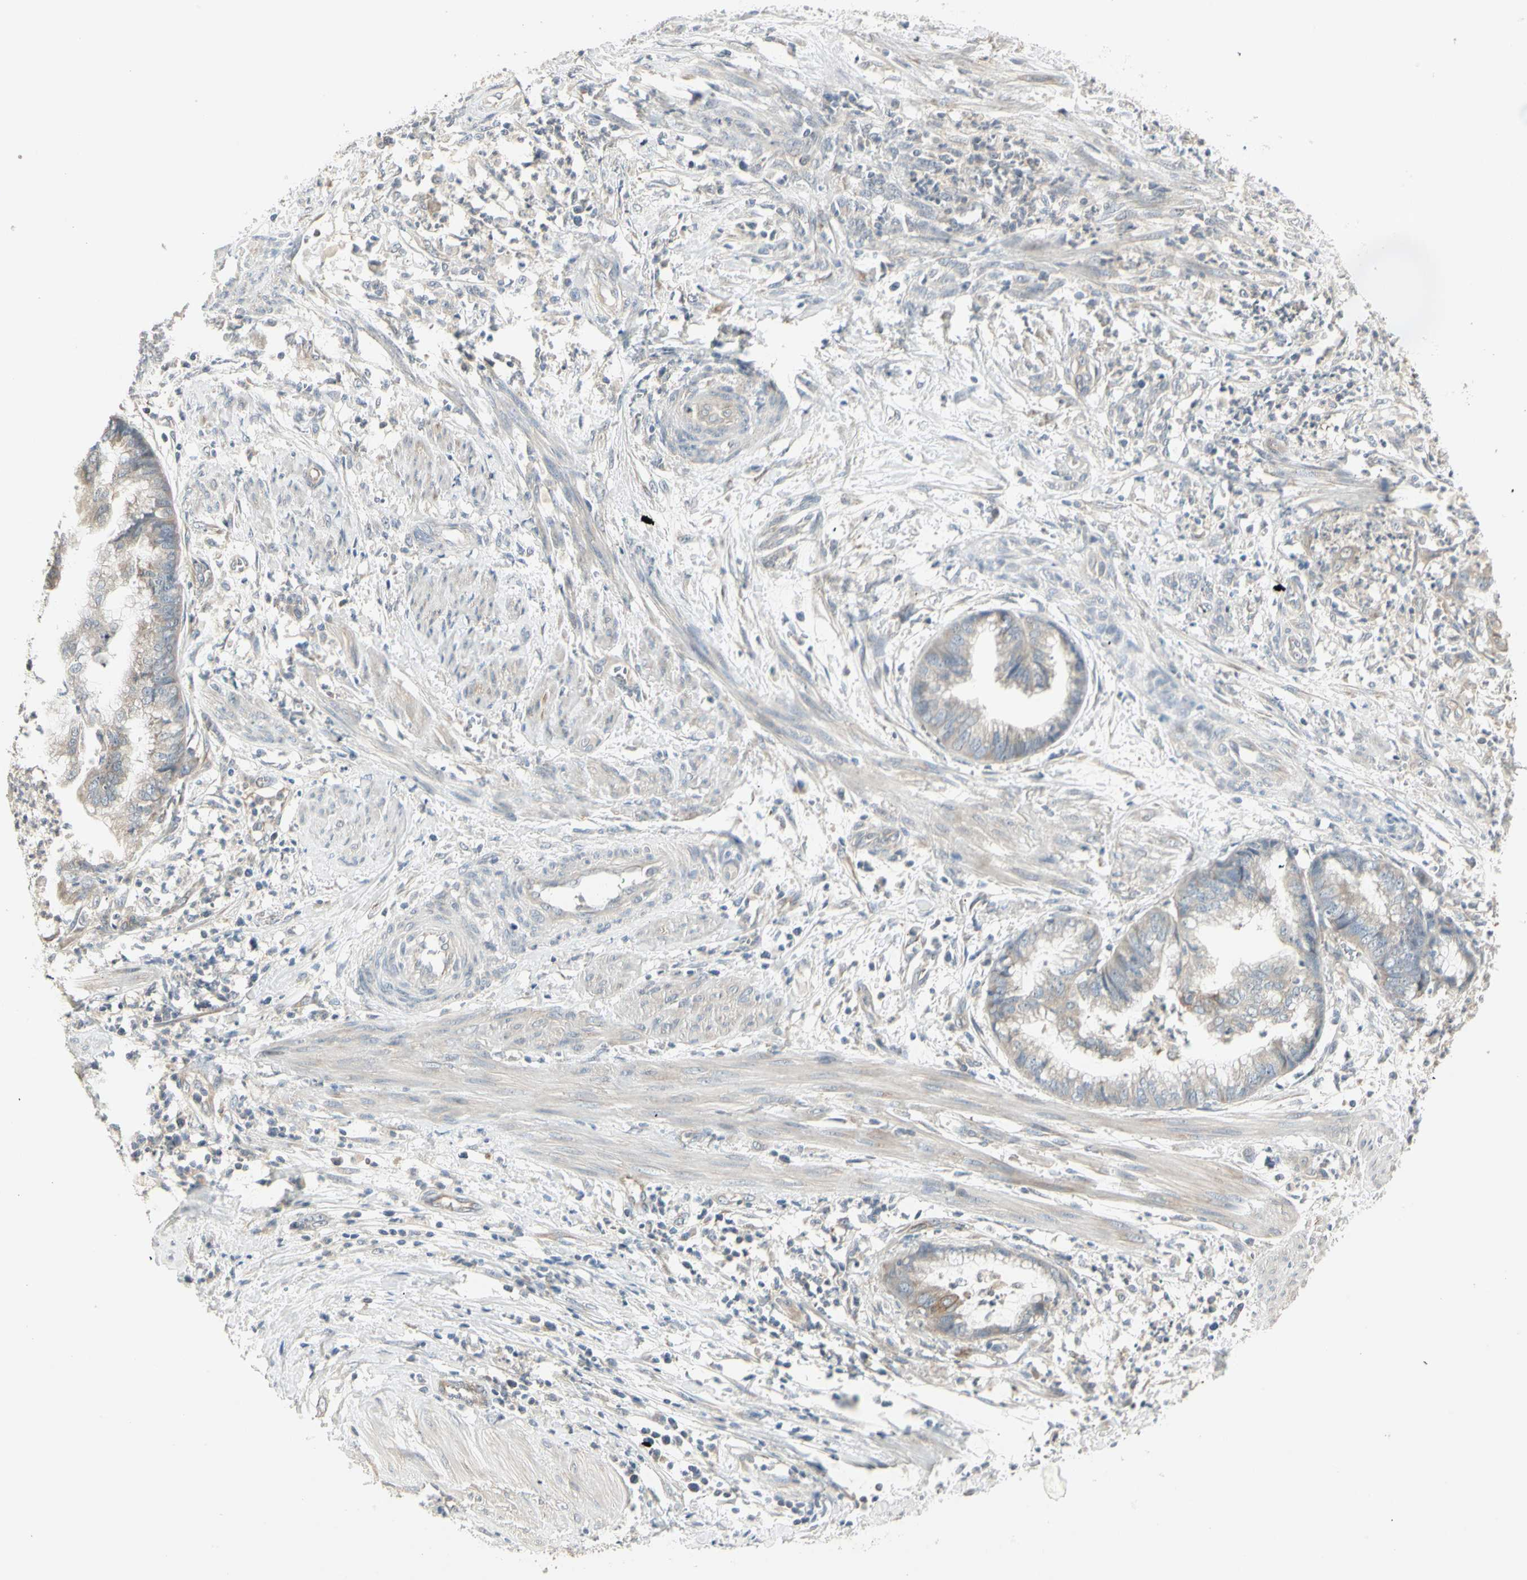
{"staining": {"intensity": "weak", "quantity": ">75%", "location": "cytoplasmic/membranous"}, "tissue": "endometrial cancer", "cell_type": "Tumor cells", "image_type": "cancer", "snomed": [{"axis": "morphology", "description": "Necrosis, NOS"}, {"axis": "morphology", "description": "Adenocarcinoma, NOS"}, {"axis": "topography", "description": "Endometrium"}], "caption": "Weak cytoplasmic/membranous protein positivity is identified in approximately >75% of tumor cells in endometrial adenocarcinoma.", "gene": "ZFP36", "patient": {"sex": "female", "age": 79}}